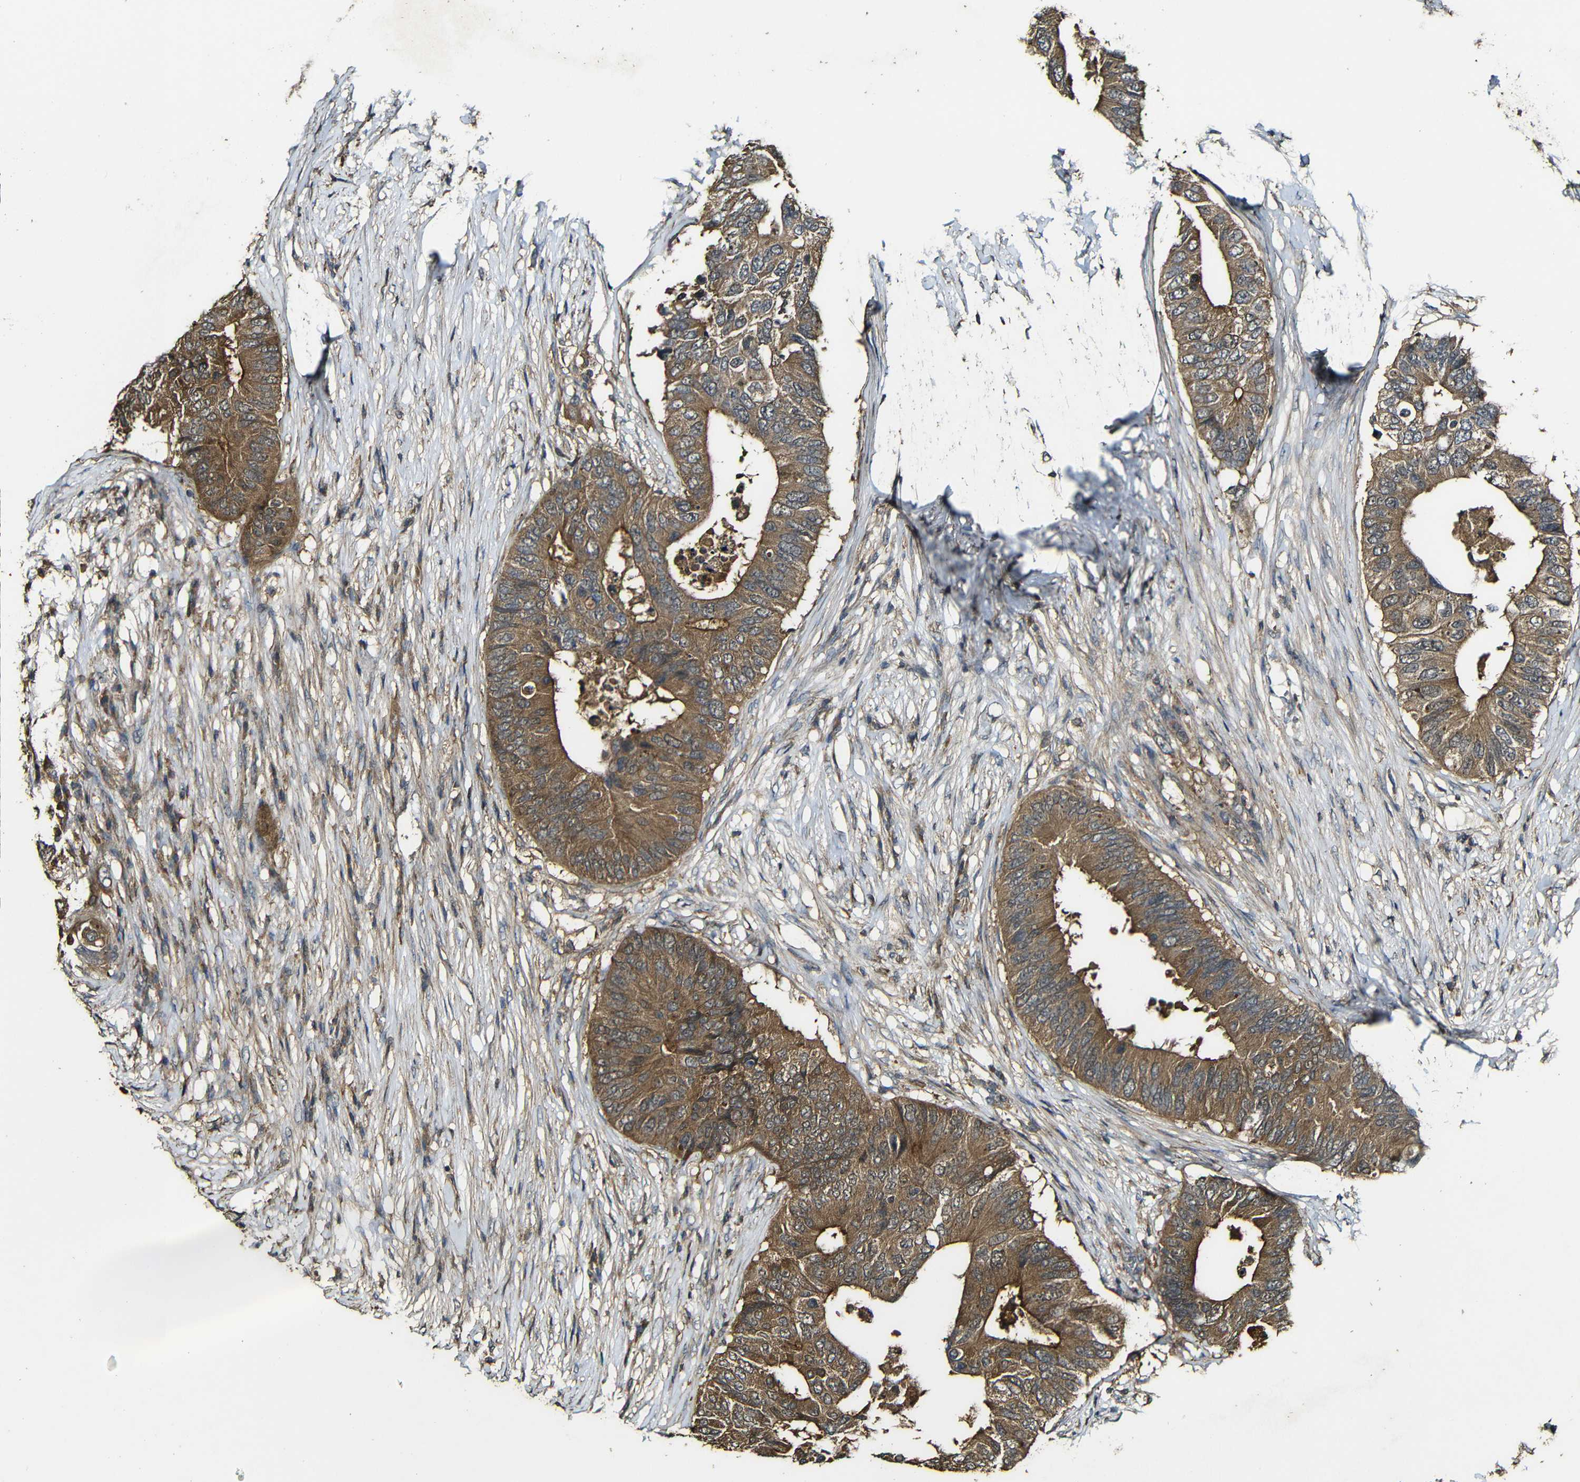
{"staining": {"intensity": "strong", "quantity": ">75%", "location": "cytoplasmic/membranous"}, "tissue": "colorectal cancer", "cell_type": "Tumor cells", "image_type": "cancer", "snomed": [{"axis": "morphology", "description": "Adenocarcinoma, NOS"}, {"axis": "topography", "description": "Colon"}], "caption": "Human colorectal adenocarcinoma stained with a brown dye reveals strong cytoplasmic/membranous positive expression in about >75% of tumor cells.", "gene": "CASP8", "patient": {"sex": "male", "age": 71}}